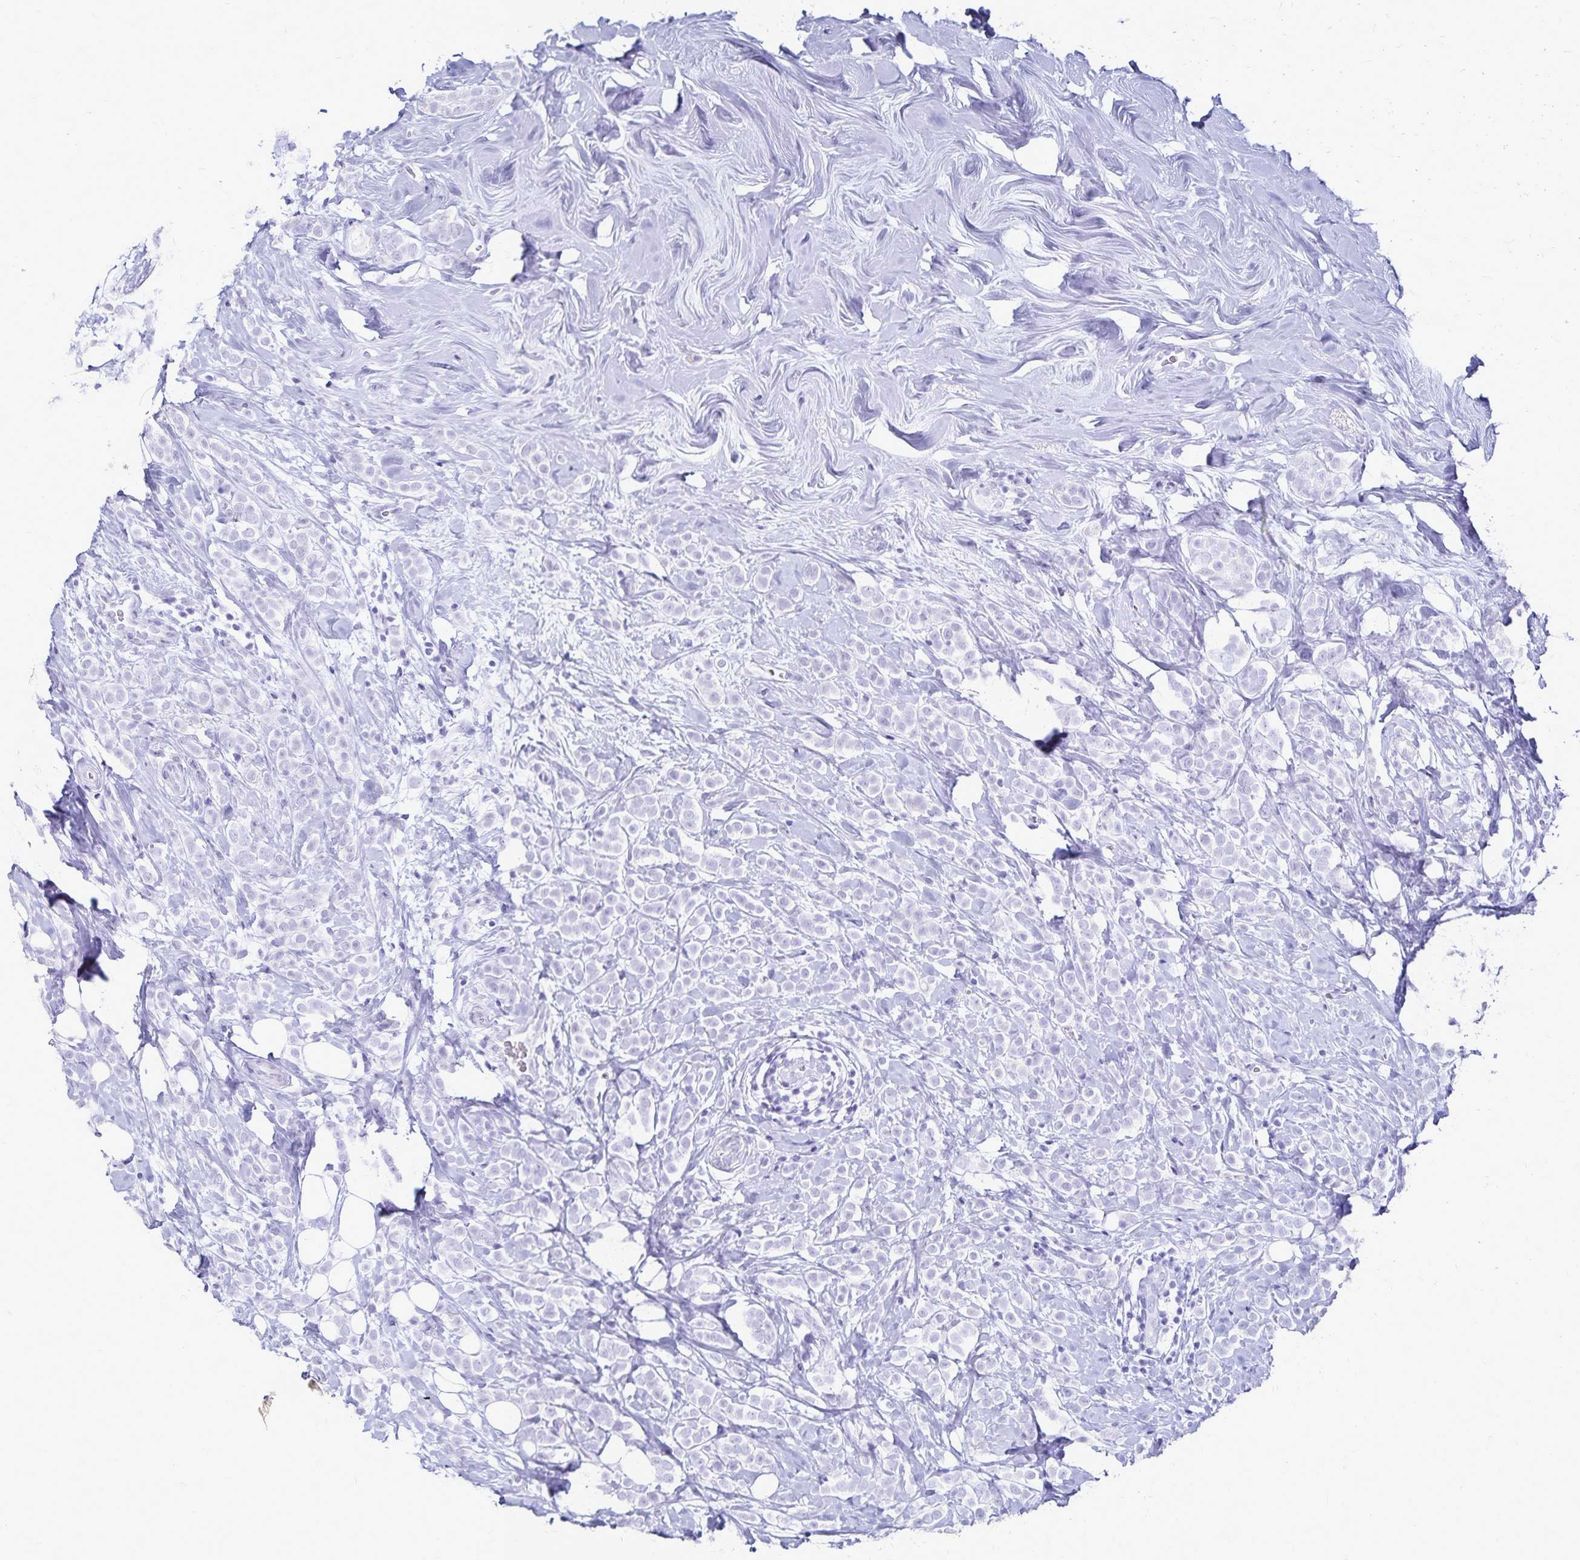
{"staining": {"intensity": "negative", "quantity": "none", "location": "none"}, "tissue": "breast cancer", "cell_type": "Tumor cells", "image_type": "cancer", "snomed": [{"axis": "morphology", "description": "Lobular carcinoma"}, {"axis": "topography", "description": "Breast"}], "caption": "Breast cancer (lobular carcinoma) was stained to show a protein in brown. There is no significant staining in tumor cells. Nuclei are stained in blue.", "gene": "GIP", "patient": {"sex": "female", "age": 49}}